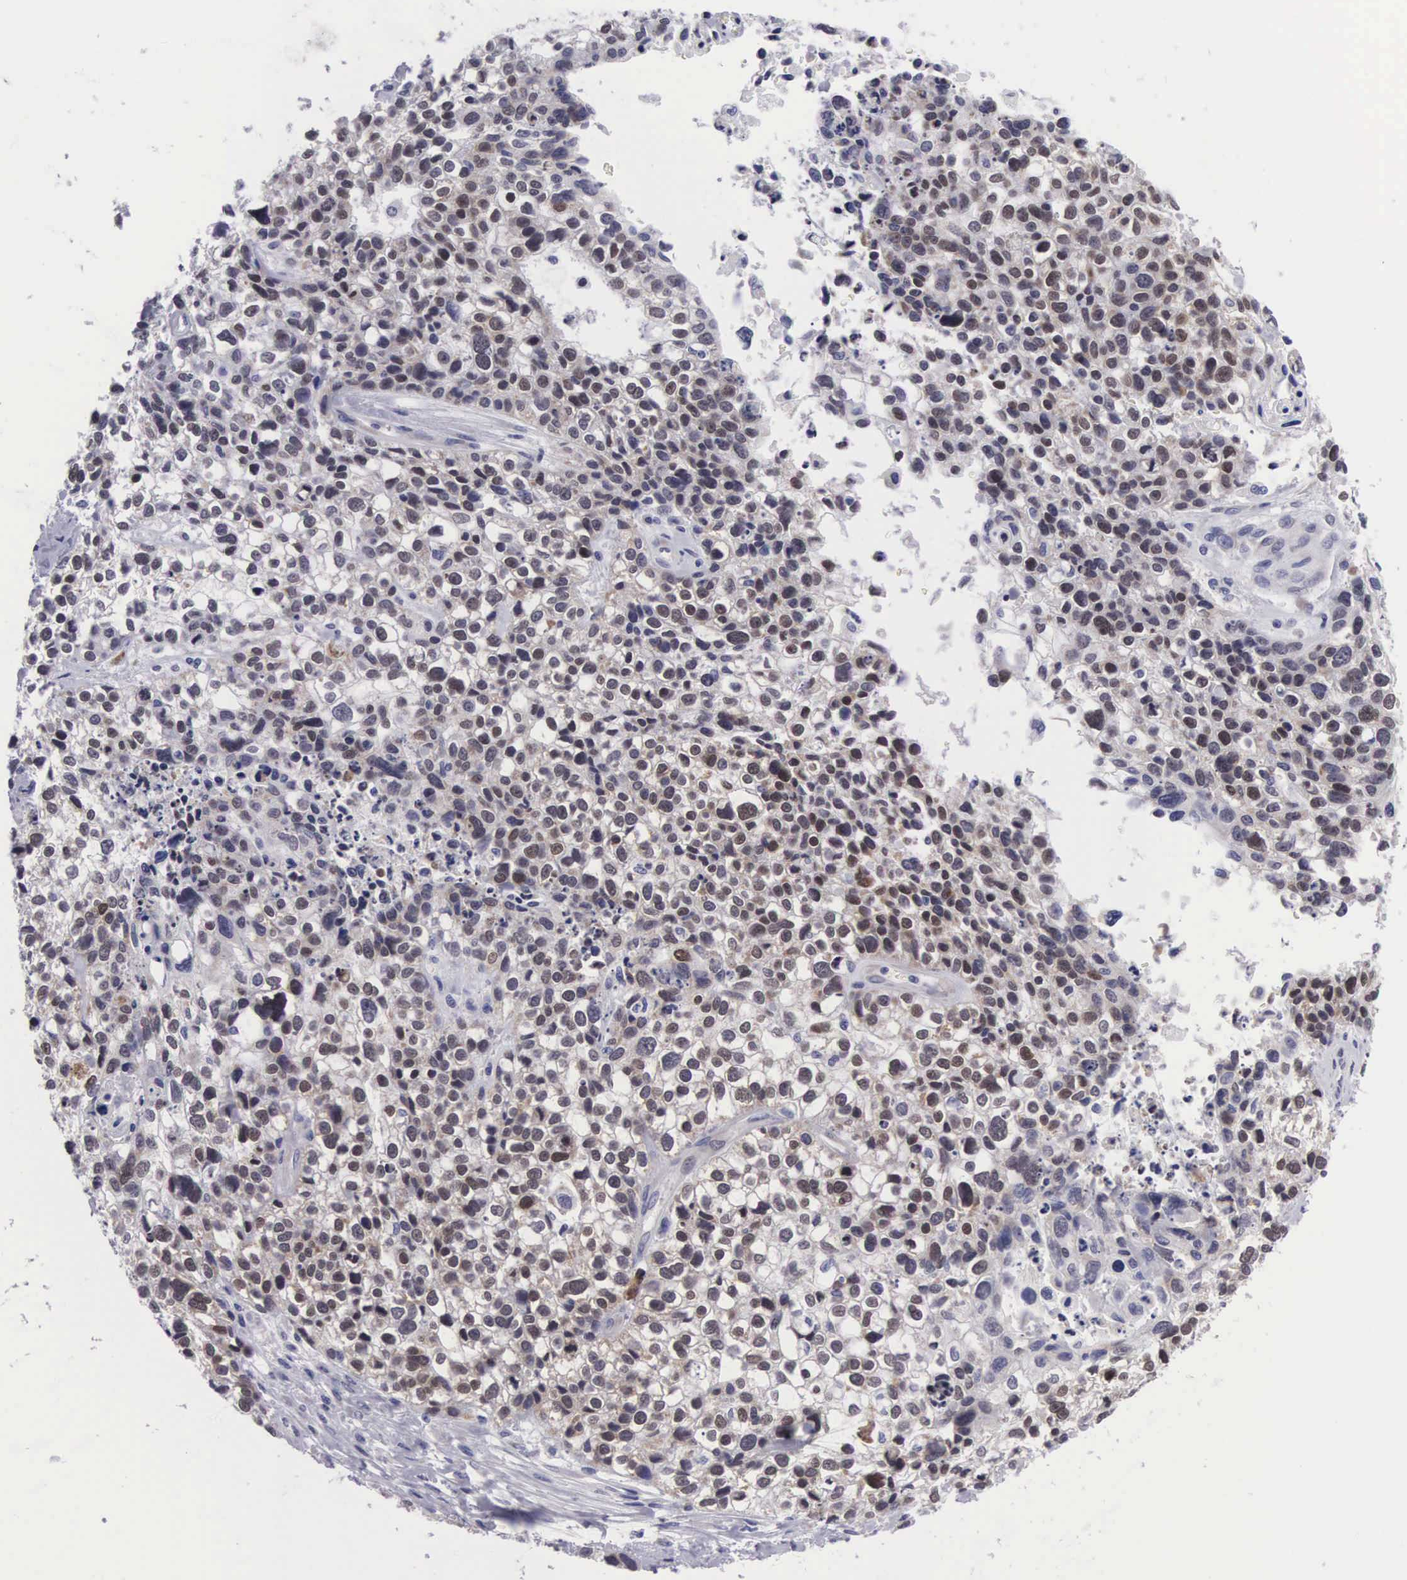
{"staining": {"intensity": "weak", "quantity": "25%-75%", "location": "cytoplasmic/membranous,nuclear"}, "tissue": "lung cancer", "cell_type": "Tumor cells", "image_type": "cancer", "snomed": [{"axis": "morphology", "description": "Squamous cell carcinoma, NOS"}, {"axis": "topography", "description": "Lymph node"}, {"axis": "topography", "description": "Lung"}], "caption": "Lung cancer stained with IHC displays weak cytoplasmic/membranous and nuclear positivity in approximately 25%-75% of tumor cells.", "gene": "SOX11", "patient": {"sex": "male", "age": 74}}